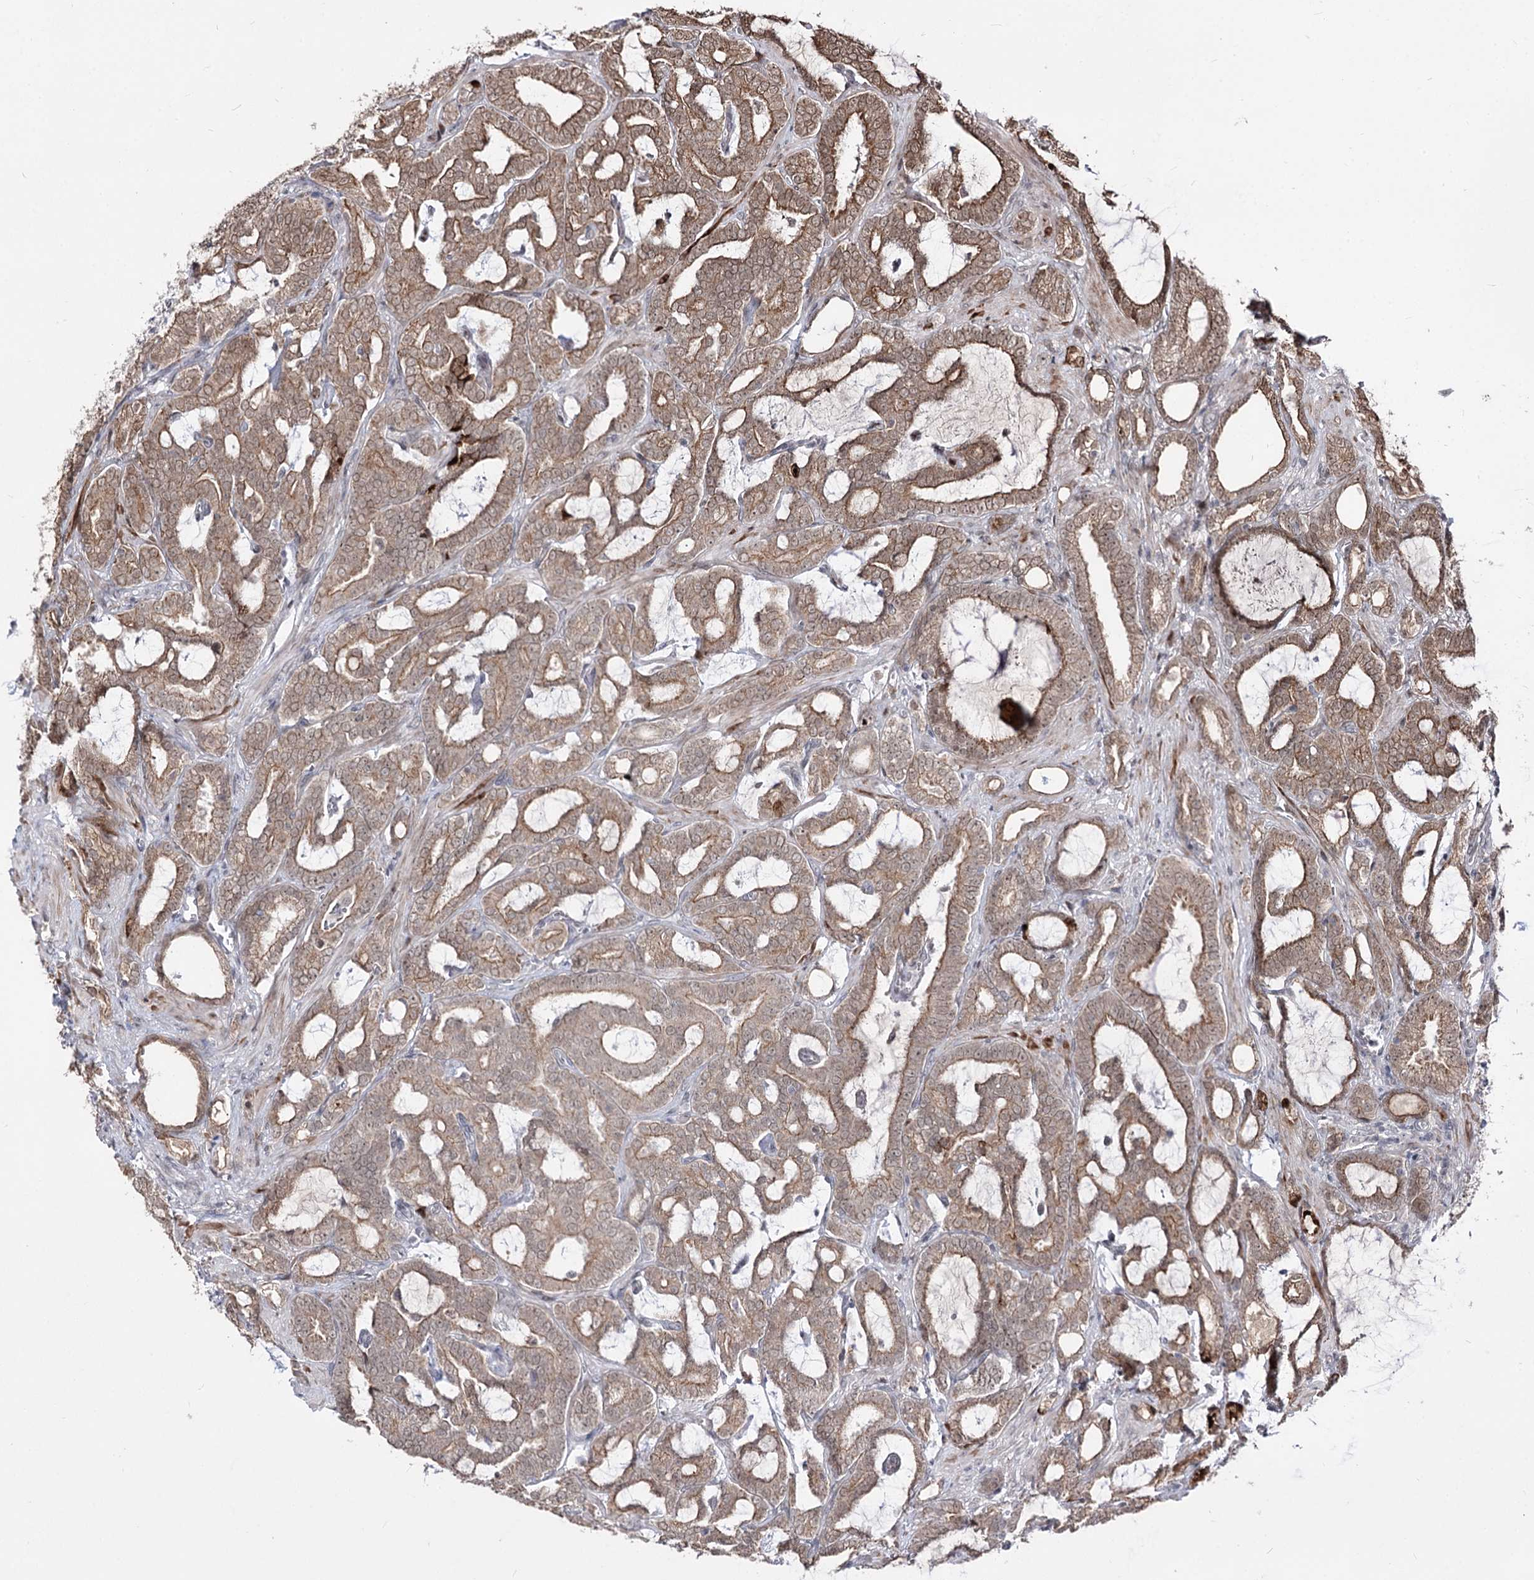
{"staining": {"intensity": "moderate", "quantity": ">75%", "location": "cytoplasmic/membranous,nuclear"}, "tissue": "prostate cancer", "cell_type": "Tumor cells", "image_type": "cancer", "snomed": [{"axis": "morphology", "description": "Adenocarcinoma, High grade"}, {"axis": "topography", "description": "Prostate and seminal vesicle, NOS"}], "caption": "Protein staining by immunohistochemistry (IHC) reveals moderate cytoplasmic/membranous and nuclear positivity in approximately >75% of tumor cells in prostate cancer (high-grade adenocarcinoma).", "gene": "STOX1", "patient": {"sex": "male", "age": 67}}